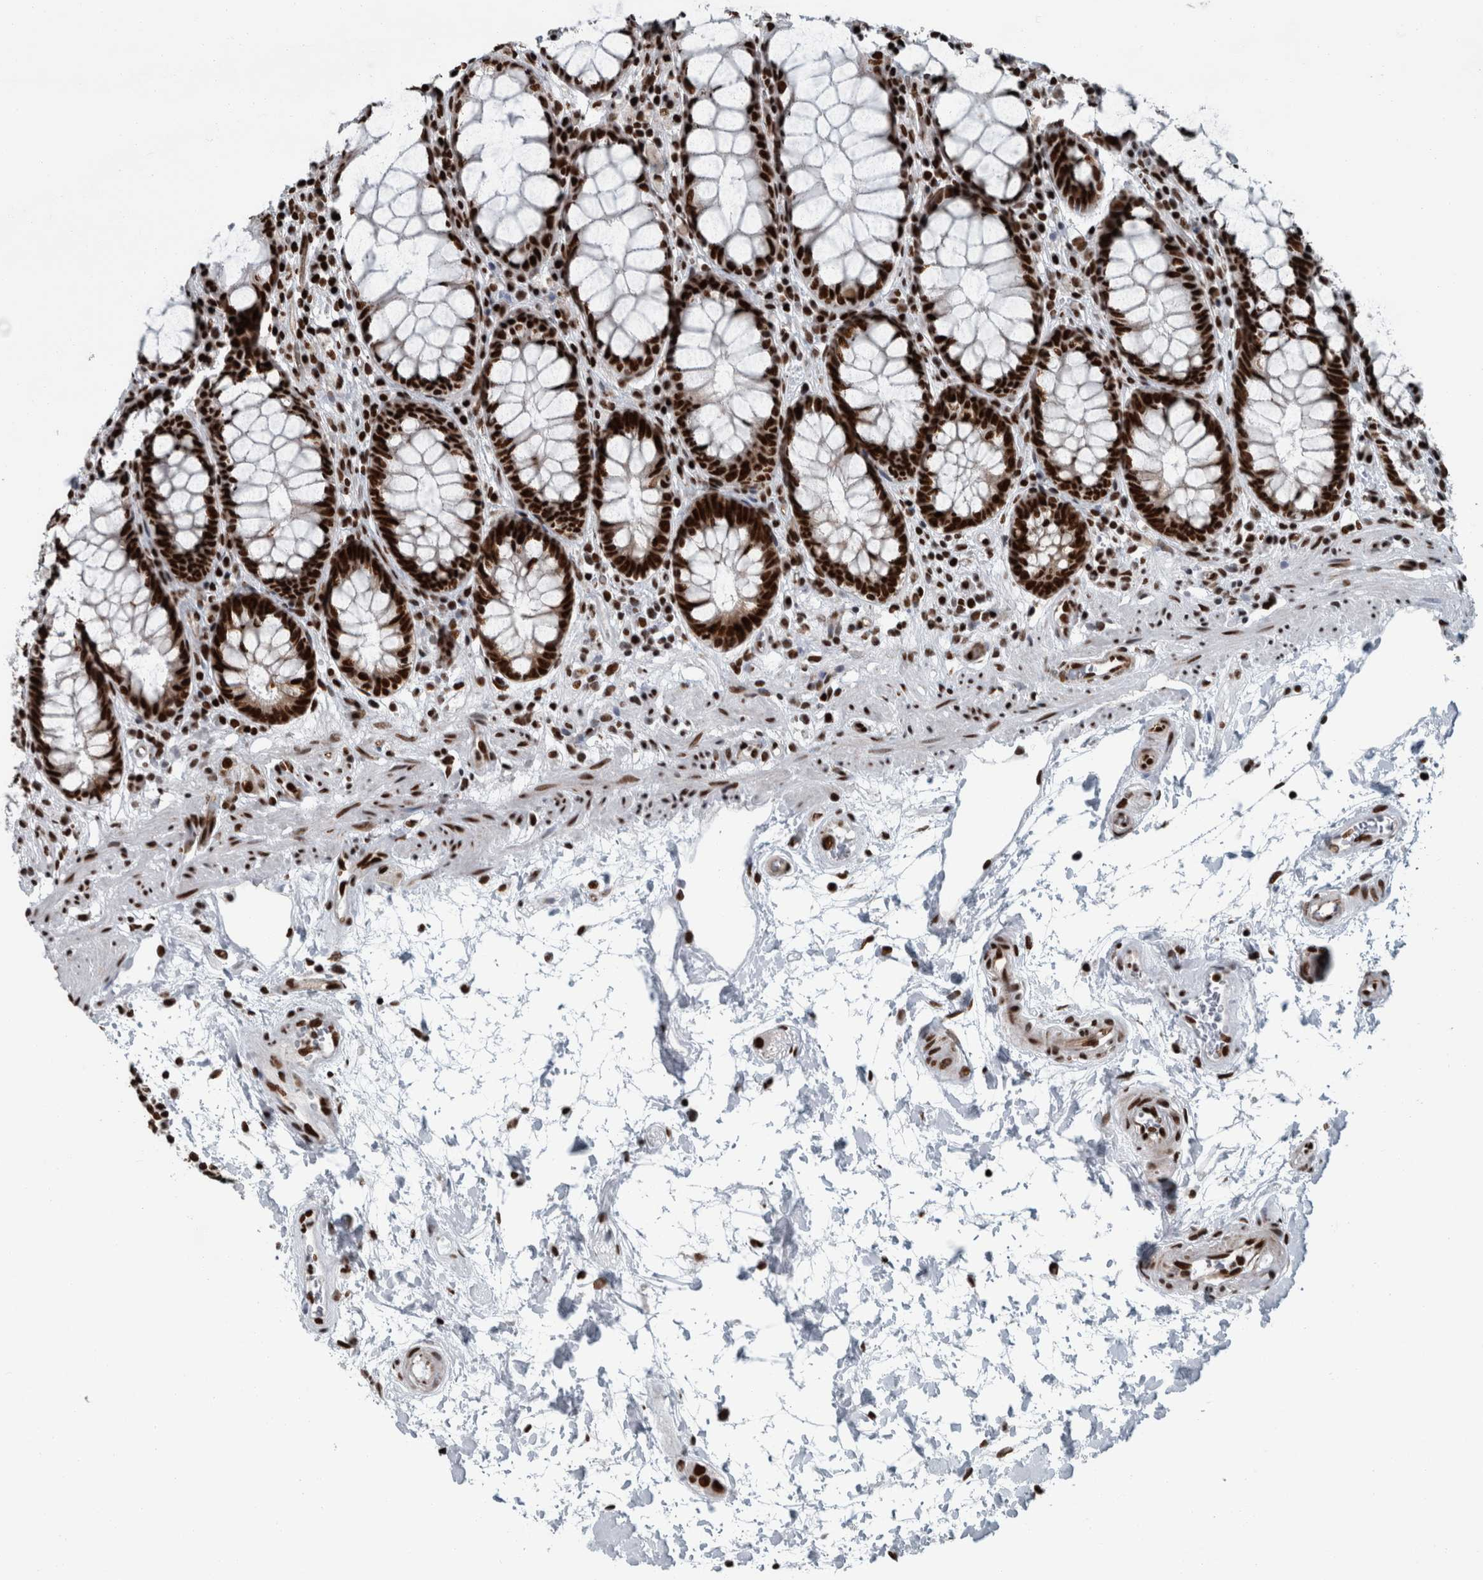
{"staining": {"intensity": "strong", "quantity": ">75%", "location": "nuclear"}, "tissue": "rectum", "cell_type": "Glandular cells", "image_type": "normal", "snomed": [{"axis": "morphology", "description": "Normal tissue, NOS"}, {"axis": "topography", "description": "Rectum"}], "caption": "Strong nuclear positivity is seen in approximately >75% of glandular cells in normal rectum. The protein of interest is shown in brown color, while the nuclei are stained blue.", "gene": "DNMT3A", "patient": {"sex": "male", "age": 64}}